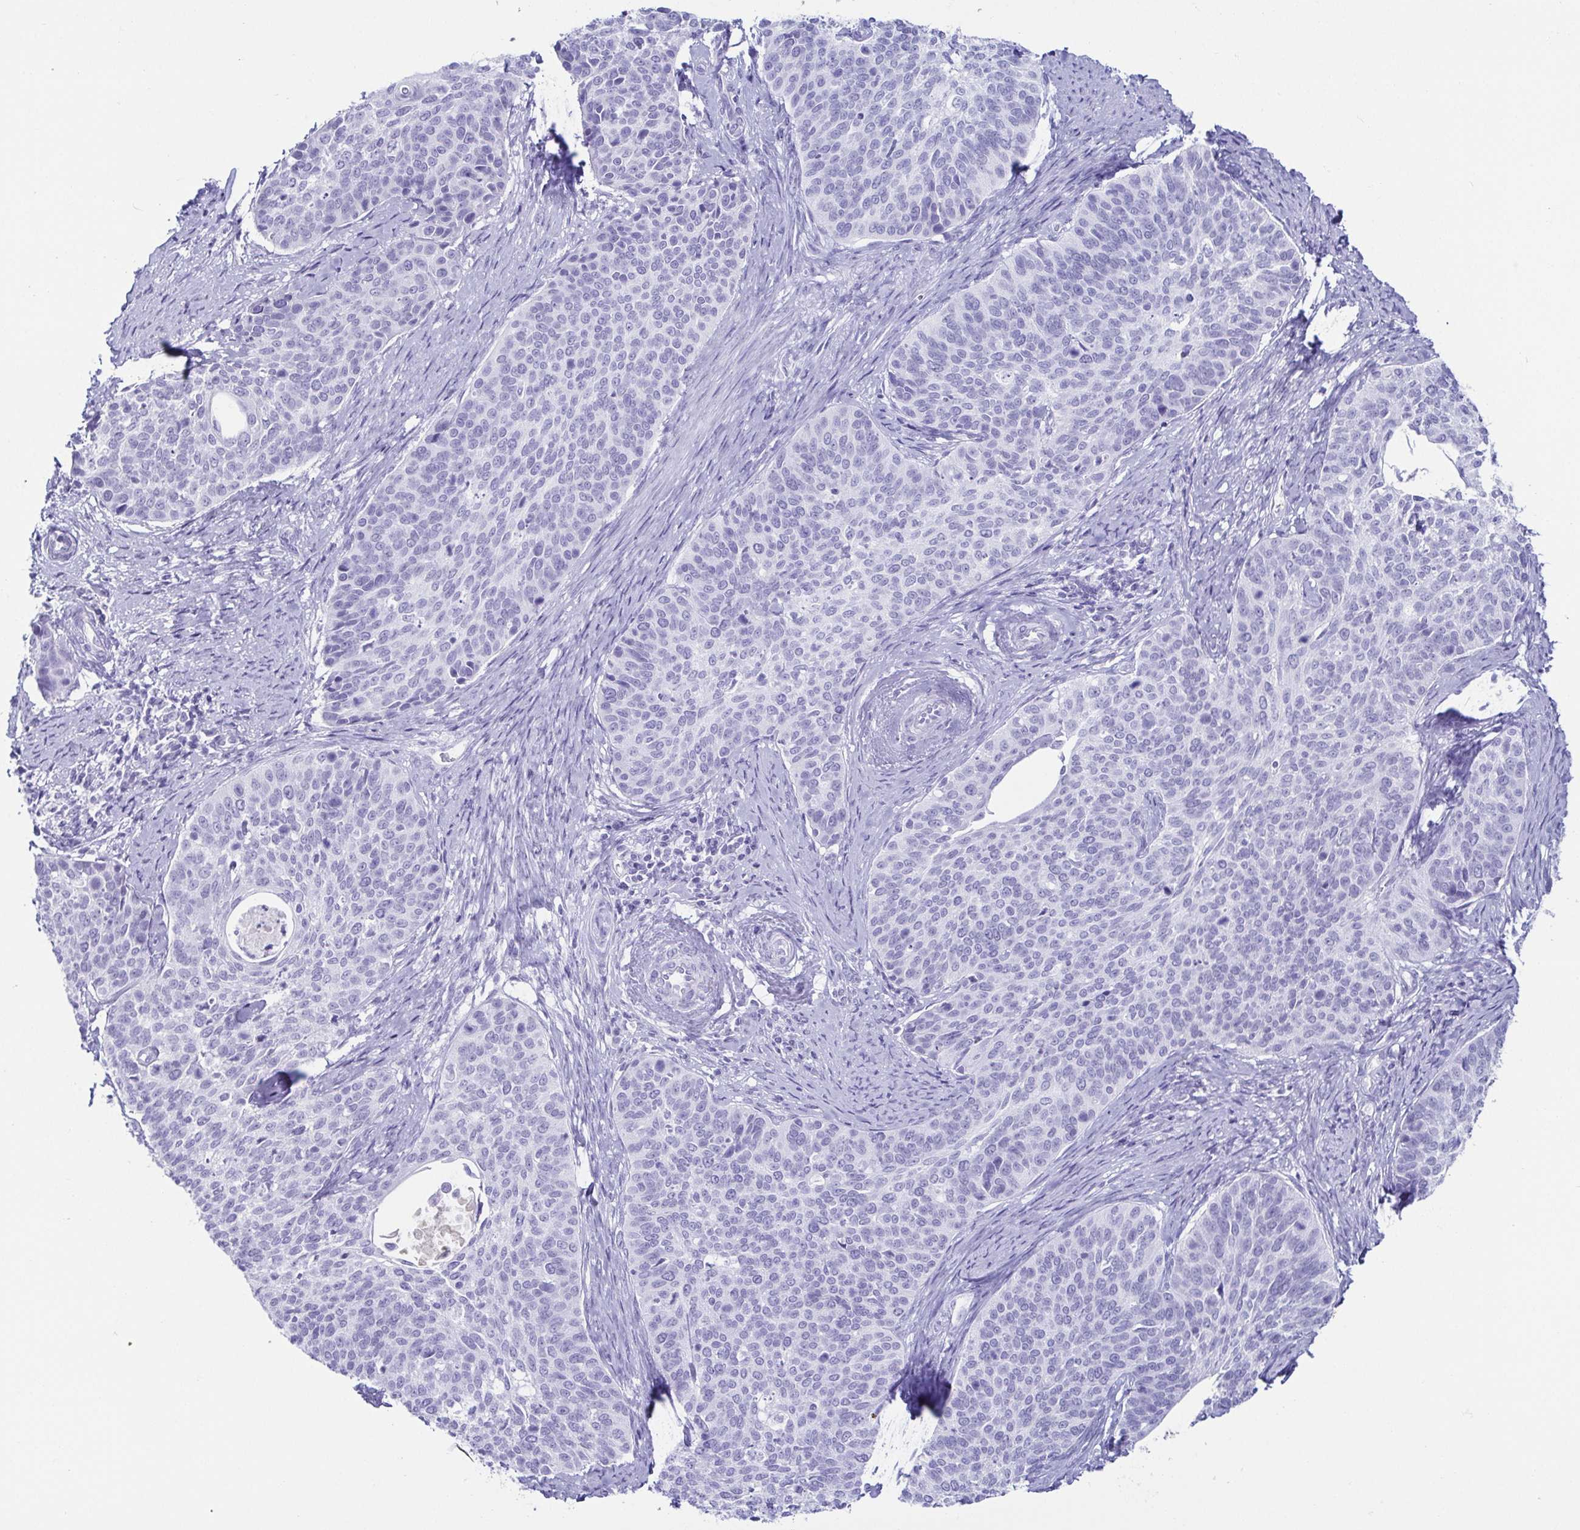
{"staining": {"intensity": "negative", "quantity": "none", "location": "none"}, "tissue": "cervical cancer", "cell_type": "Tumor cells", "image_type": "cancer", "snomed": [{"axis": "morphology", "description": "Squamous cell carcinoma, NOS"}, {"axis": "topography", "description": "Cervix"}], "caption": "Protein analysis of cervical squamous cell carcinoma shows no significant staining in tumor cells.", "gene": "CD164L2", "patient": {"sex": "female", "age": 69}}